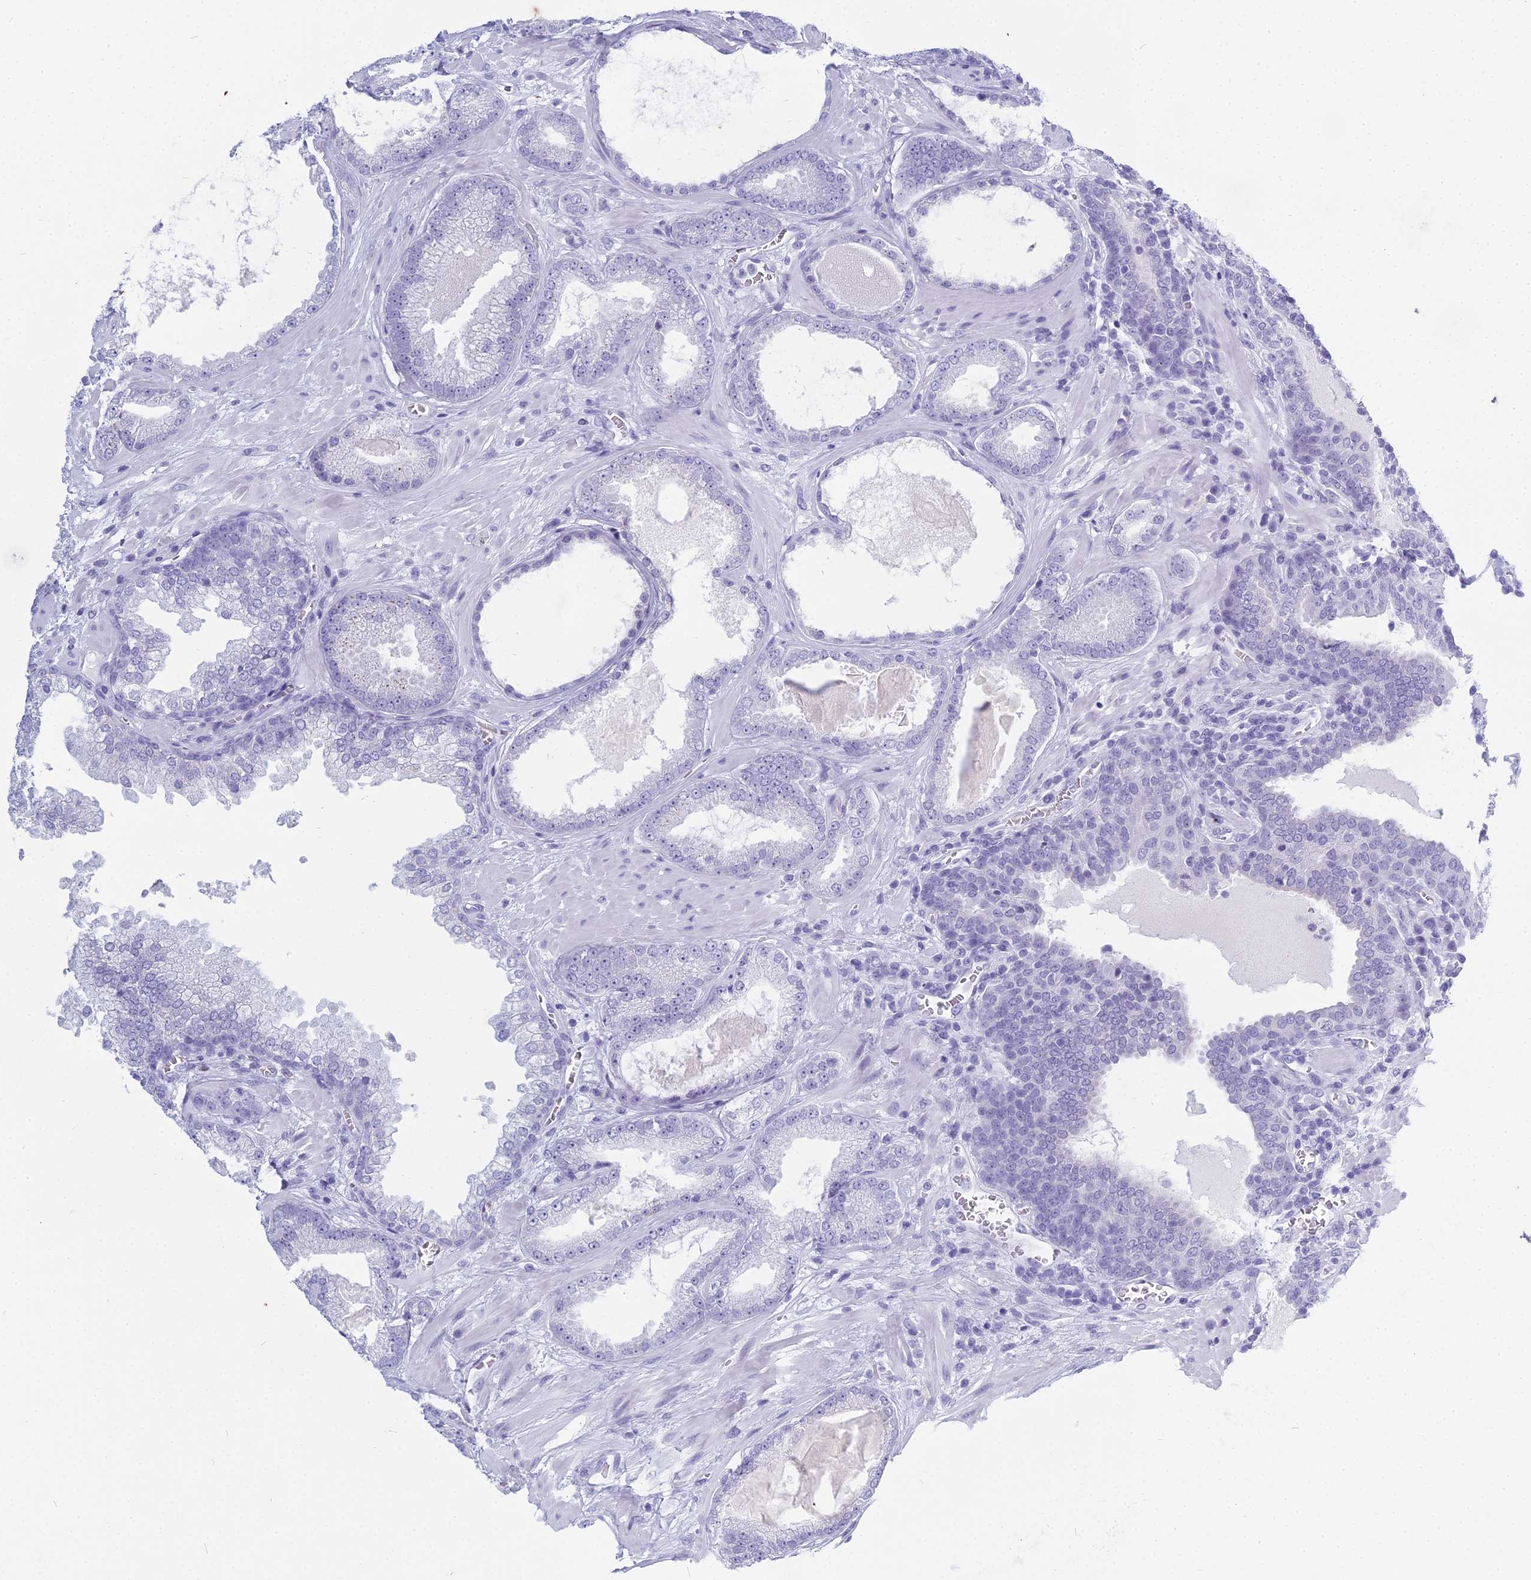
{"staining": {"intensity": "negative", "quantity": "none", "location": "none"}, "tissue": "prostate cancer", "cell_type": "Tumor cells", "image_type": "cancer", "snomed": [{"axis": "morphology", "description": "Adenocarcinoma, Low grade"}, {"axis": "topography", "description": "Prostate"}], "caption": "Protein analysis of prostate cancer demonstrates no significant positivity in tumor cells.", "gene": "HMGB4", "patient": {"sex": "male", "age": 57}}